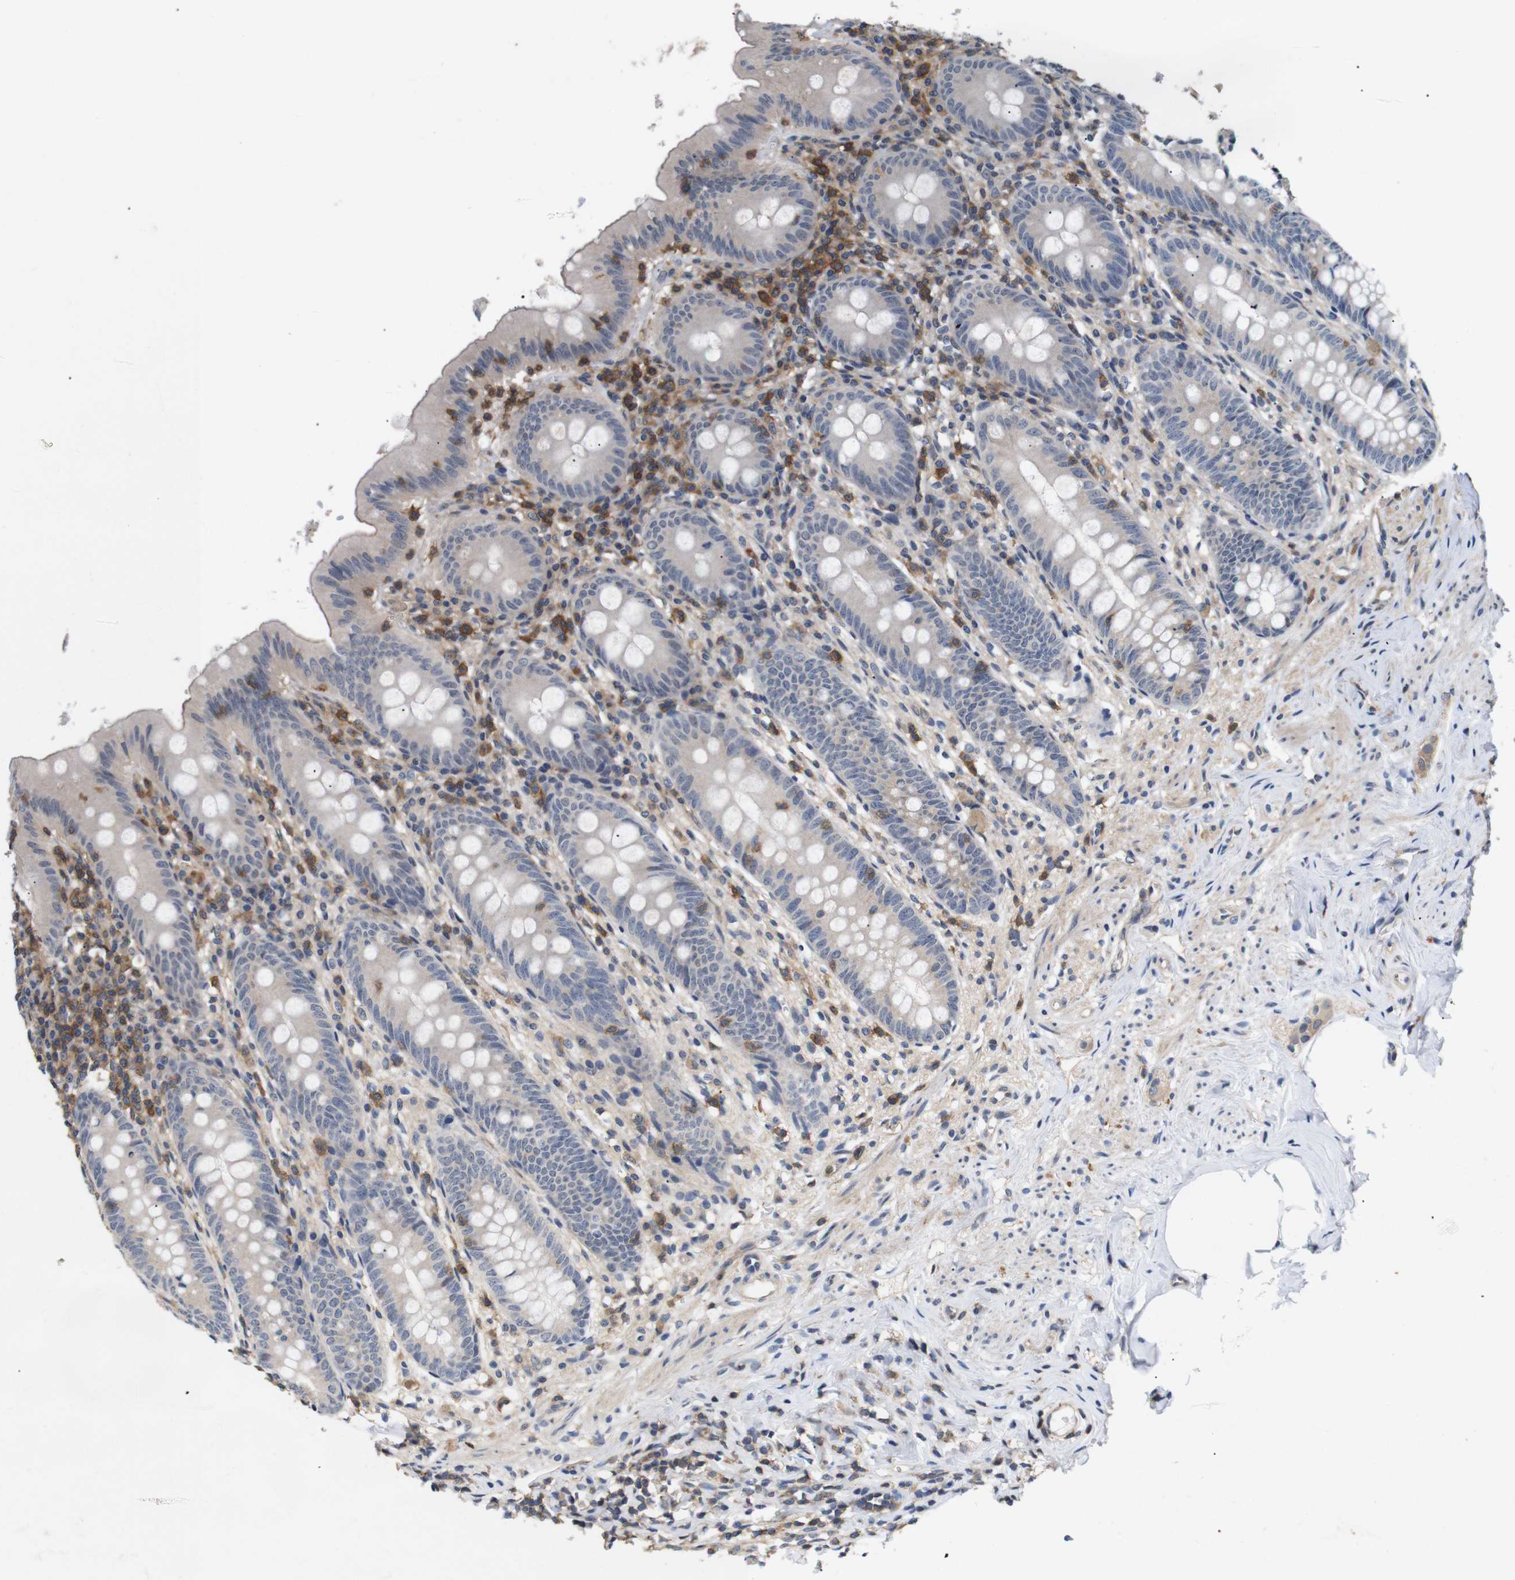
{"staining": {"intensity": "weak", "quantity": "<25%", "location": "cytoplasmic/membranous"}, "tissue": "appendix", "cell_type": "Glandular cells", "image_type": "normal", "snomed": [{"axis": "morphology", "description": "Normal tissue, NOS"}, {"axis": "topography", "description": "Appendix"}], "caption": "Image shows no significant protein staining in glandular cells of benign appendix.", "gene": "BRWD3", "patient": {"sex": "male", "age": 56}}